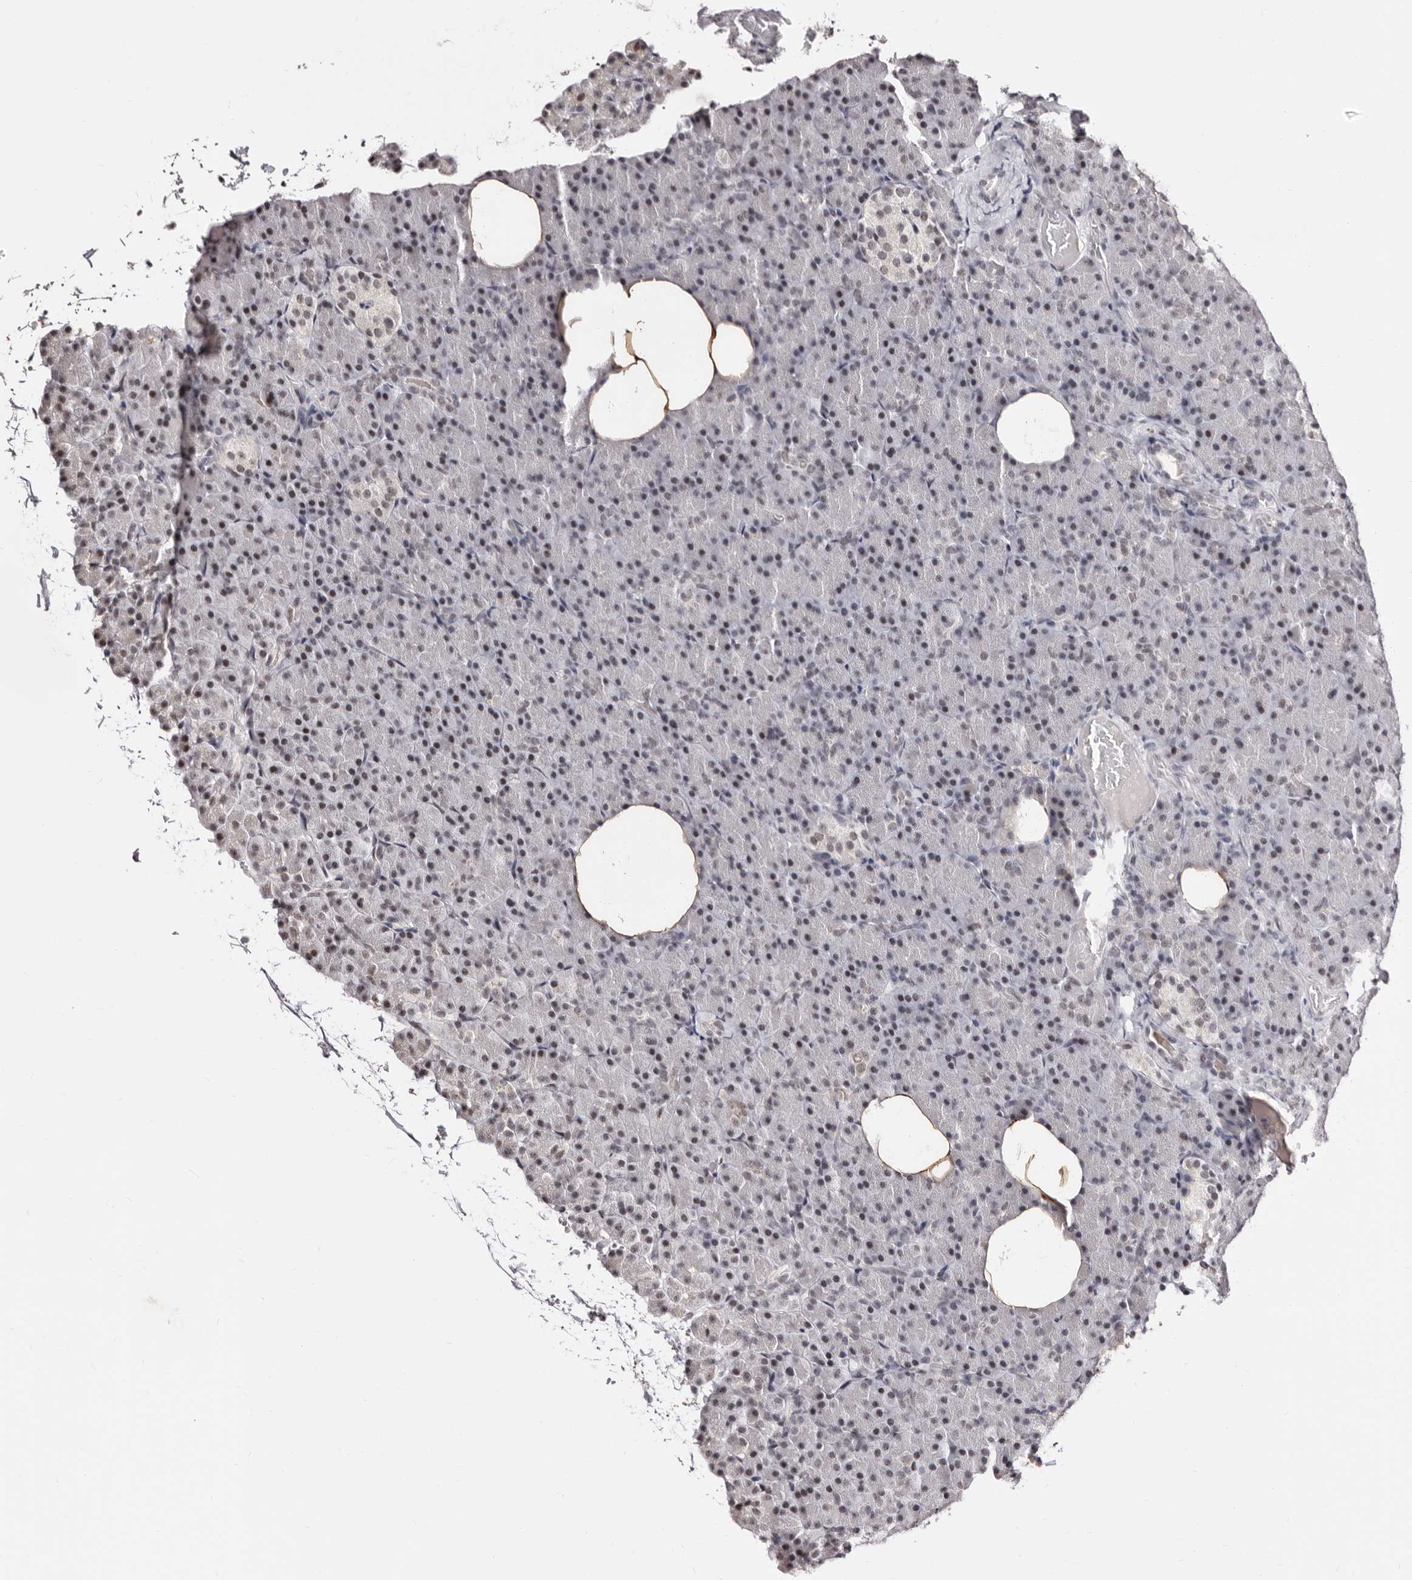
{"staining": {"intensity": "weak", "quantity": "25%-75%", "location": "nuclear"}, "tissue": "pancreas", "cell_type": "Exocrine glandular cells", "image_type": "normal", "snomed": [{"axis": "morphology", "description": "Normal tissue, NOS"}, {"axis": "topography", "description": "Pancreas"}], "caption": "Pancreas was stained to show a protein in brown. There is low levels of weak nuclear expression in about 25%-75% of exocrine glandular cells.", "gene": "ANAPC11", "patient": {"sex": "female", "age": 43}}